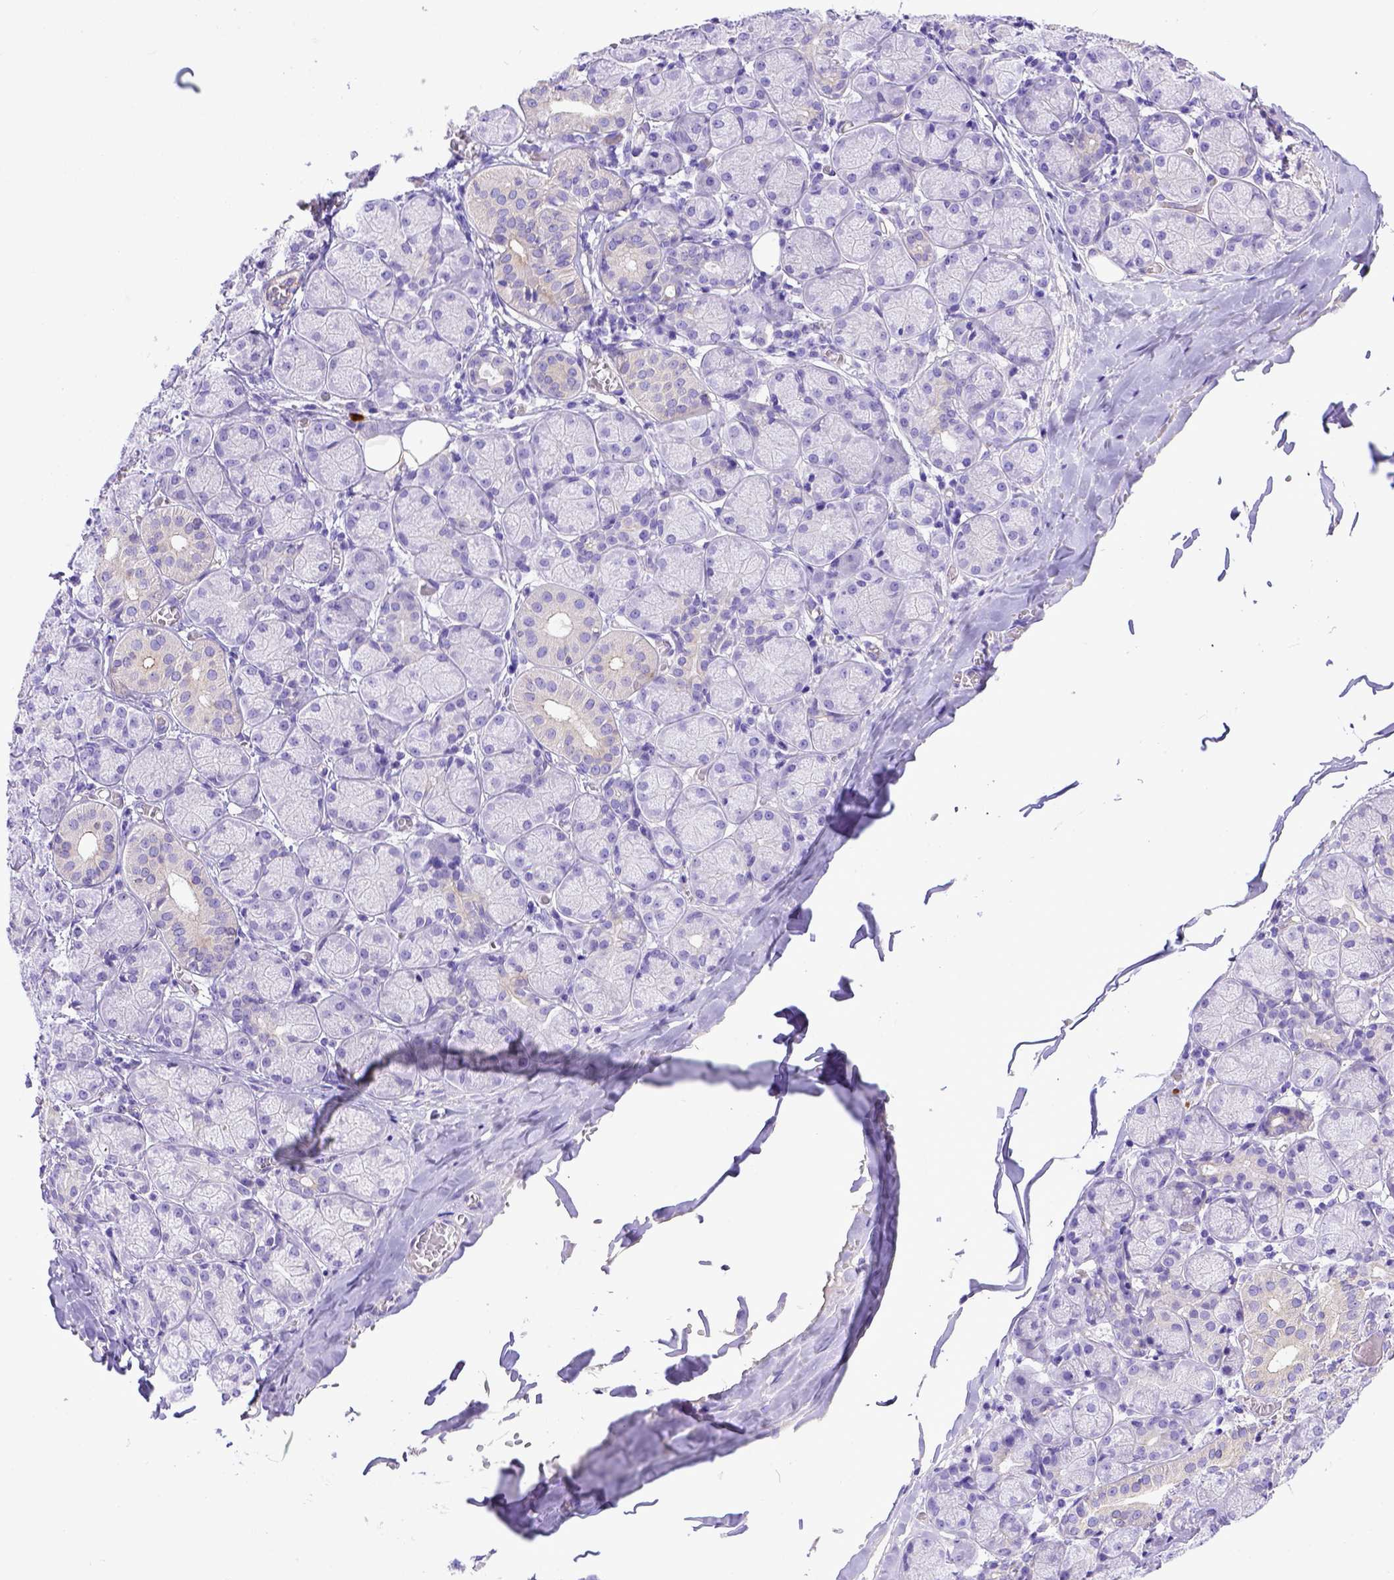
{"staining": {"intensity": "weak", "quantity": "25%-75%", "location": "cytoplasmic/membranous"}, "tissue": "salivary gland", "cell_type": "Glandular cells", "image_type": "normal", "snomed": [{"axis": "morphology", "description": "Normal tissue, NOS"}, {"axis": "topography", "description": "Salivary gland"}, {"axis": "topography", "description": "Peripheral nerve tissue"}], "caption": "Salivary gland stained with a brown dye displays weak cytoplasmic/membranous positive expression in approximately 25%-75% of glandular cells.", "gene": "LRRC18", "patient": {"sex": "female", "age": 24}}